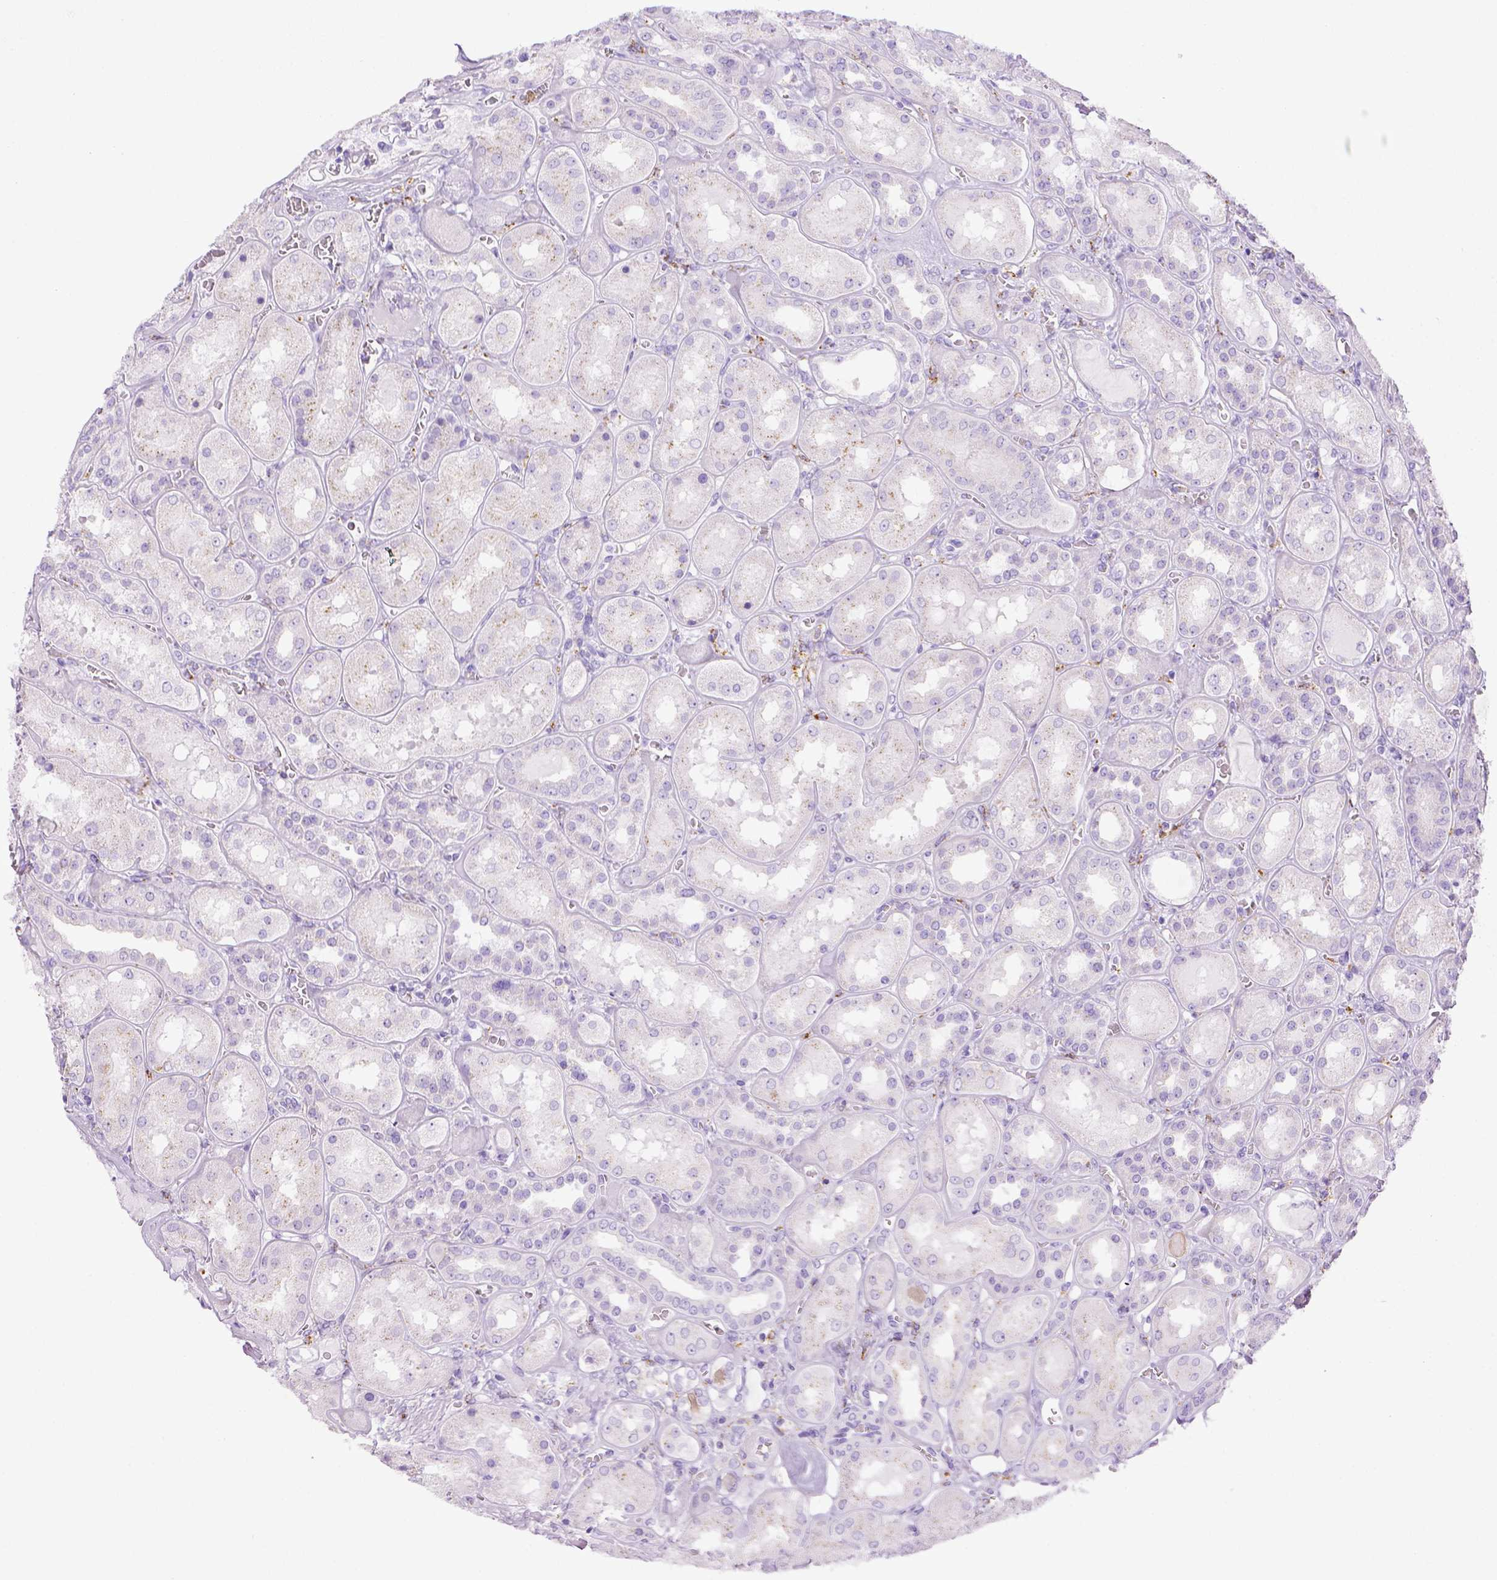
{"staining": {"intensity": "negative", "quantity": "none", "location": "none"}, "tissue": "kidney", "cell_type": "Cells in glomeruli", "image_type": "normal", "snomed": [{"axis": "morphology", "description": "Normal tissue, NOS"}, {"axis": "topography", "description": "Kidney"}], "caption": "An immunohistochemistry (IHC) micrograph of unremarkable kidney is shown. There is no staining in cells in glomeruli of kidney. (DAB immunohistochemistry with hematoxylin counter stain).", "gene": "CD68", "patient": {"sex": "male", "age": 73}}